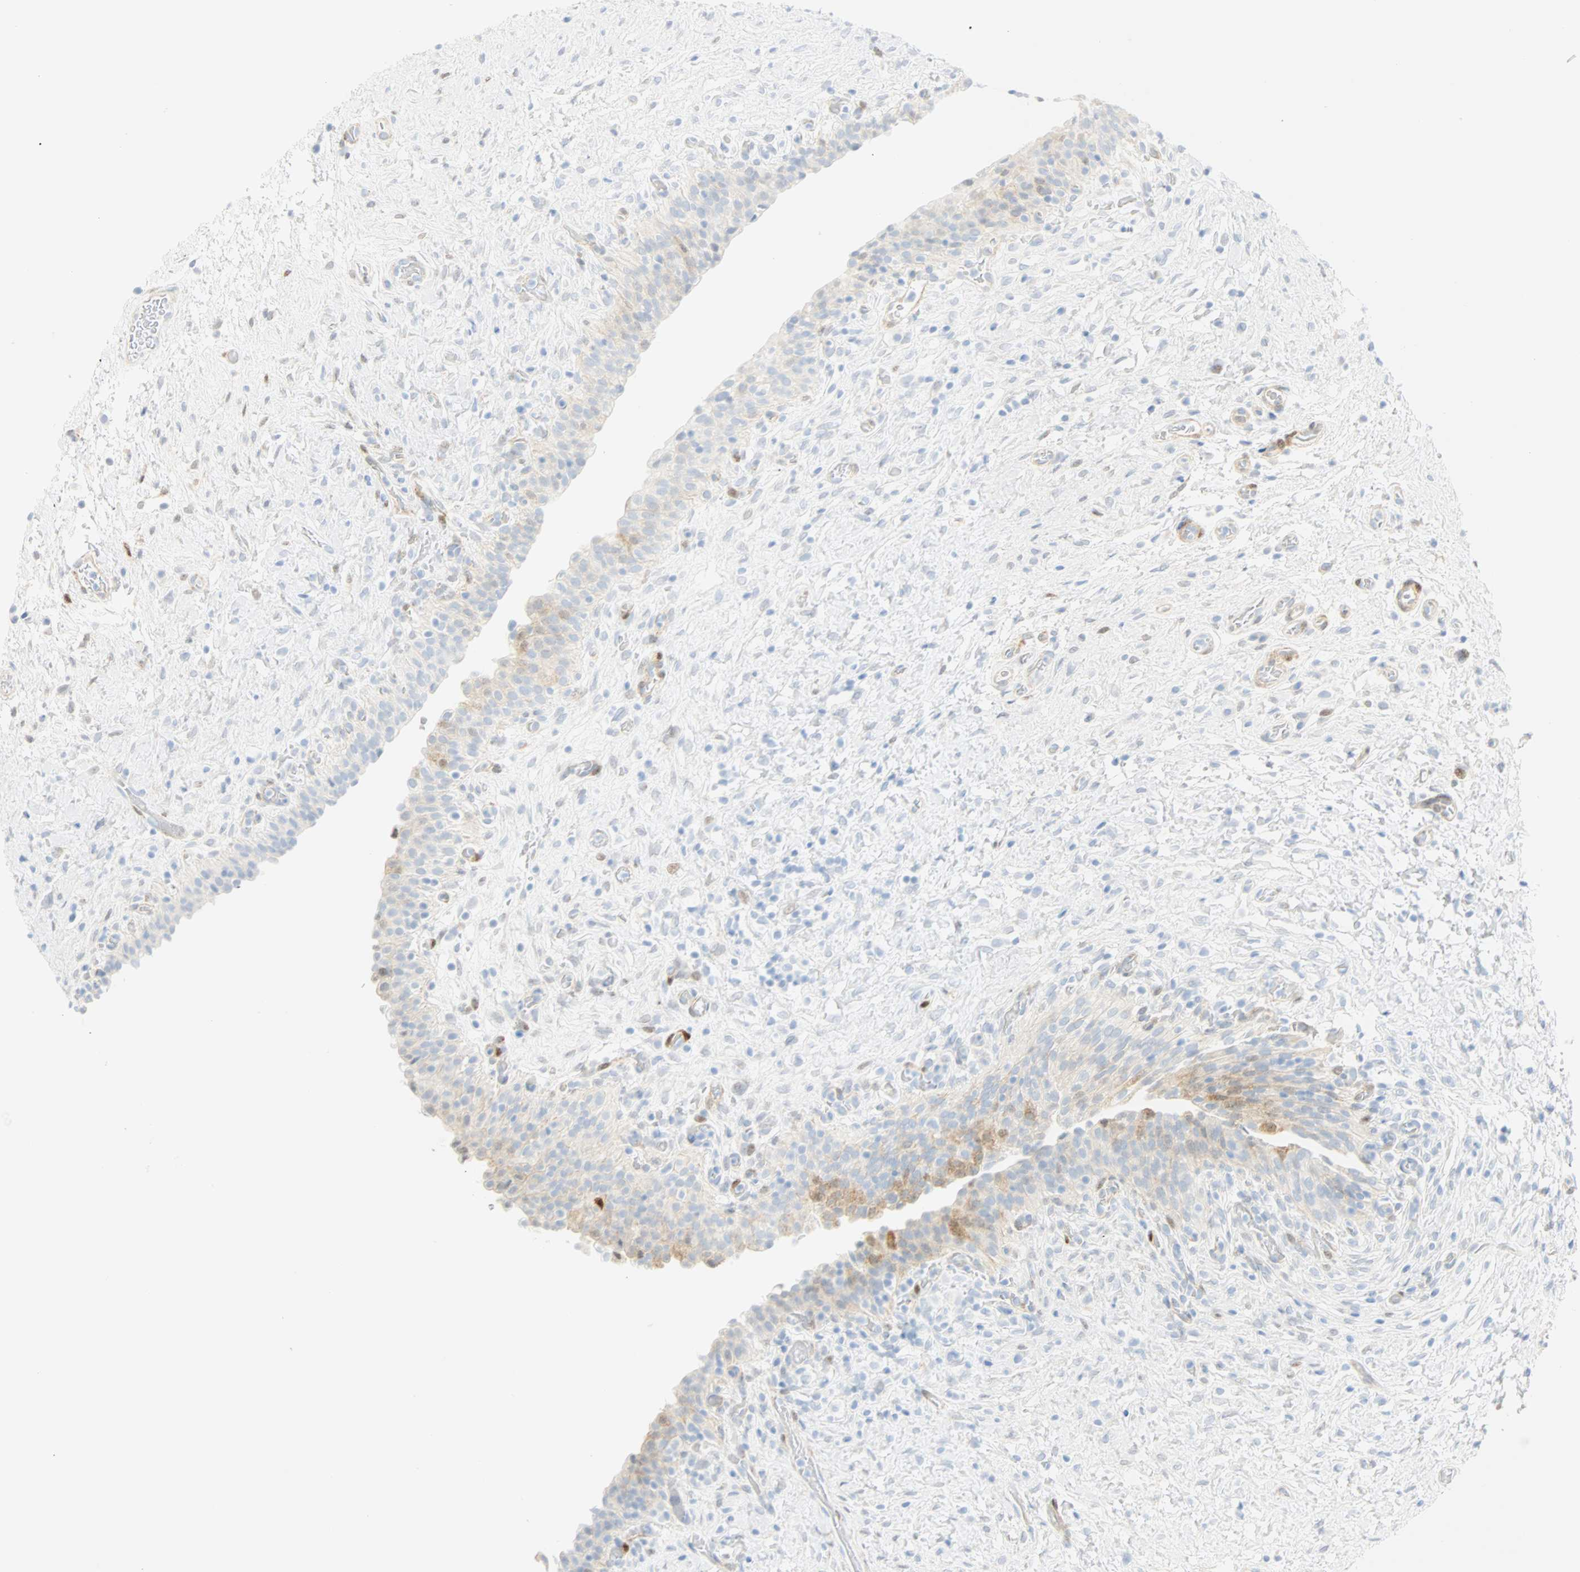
{"staining": {"intensity": "moderate", "quantity": "<25%", "location": "cytoplasmic/membranous"}, "tissue": "urinary bladder", "cell_type": "Urothelial cells", "image_type": "normal", "snomed": [{"axis": "morphology", "description": "Normal tissue, NOS"}, {"axis": "topography", "description": "Urinary bladder"}], "caption": "Immunohistochemical staining of benign urinary bladder reveals <25% levels of moderate cytoplasmic/membranous protein staining in about <25% of urothelial cells.", "gene": "SELENBP1", "patient": {"sex": "male", "age": 51}}